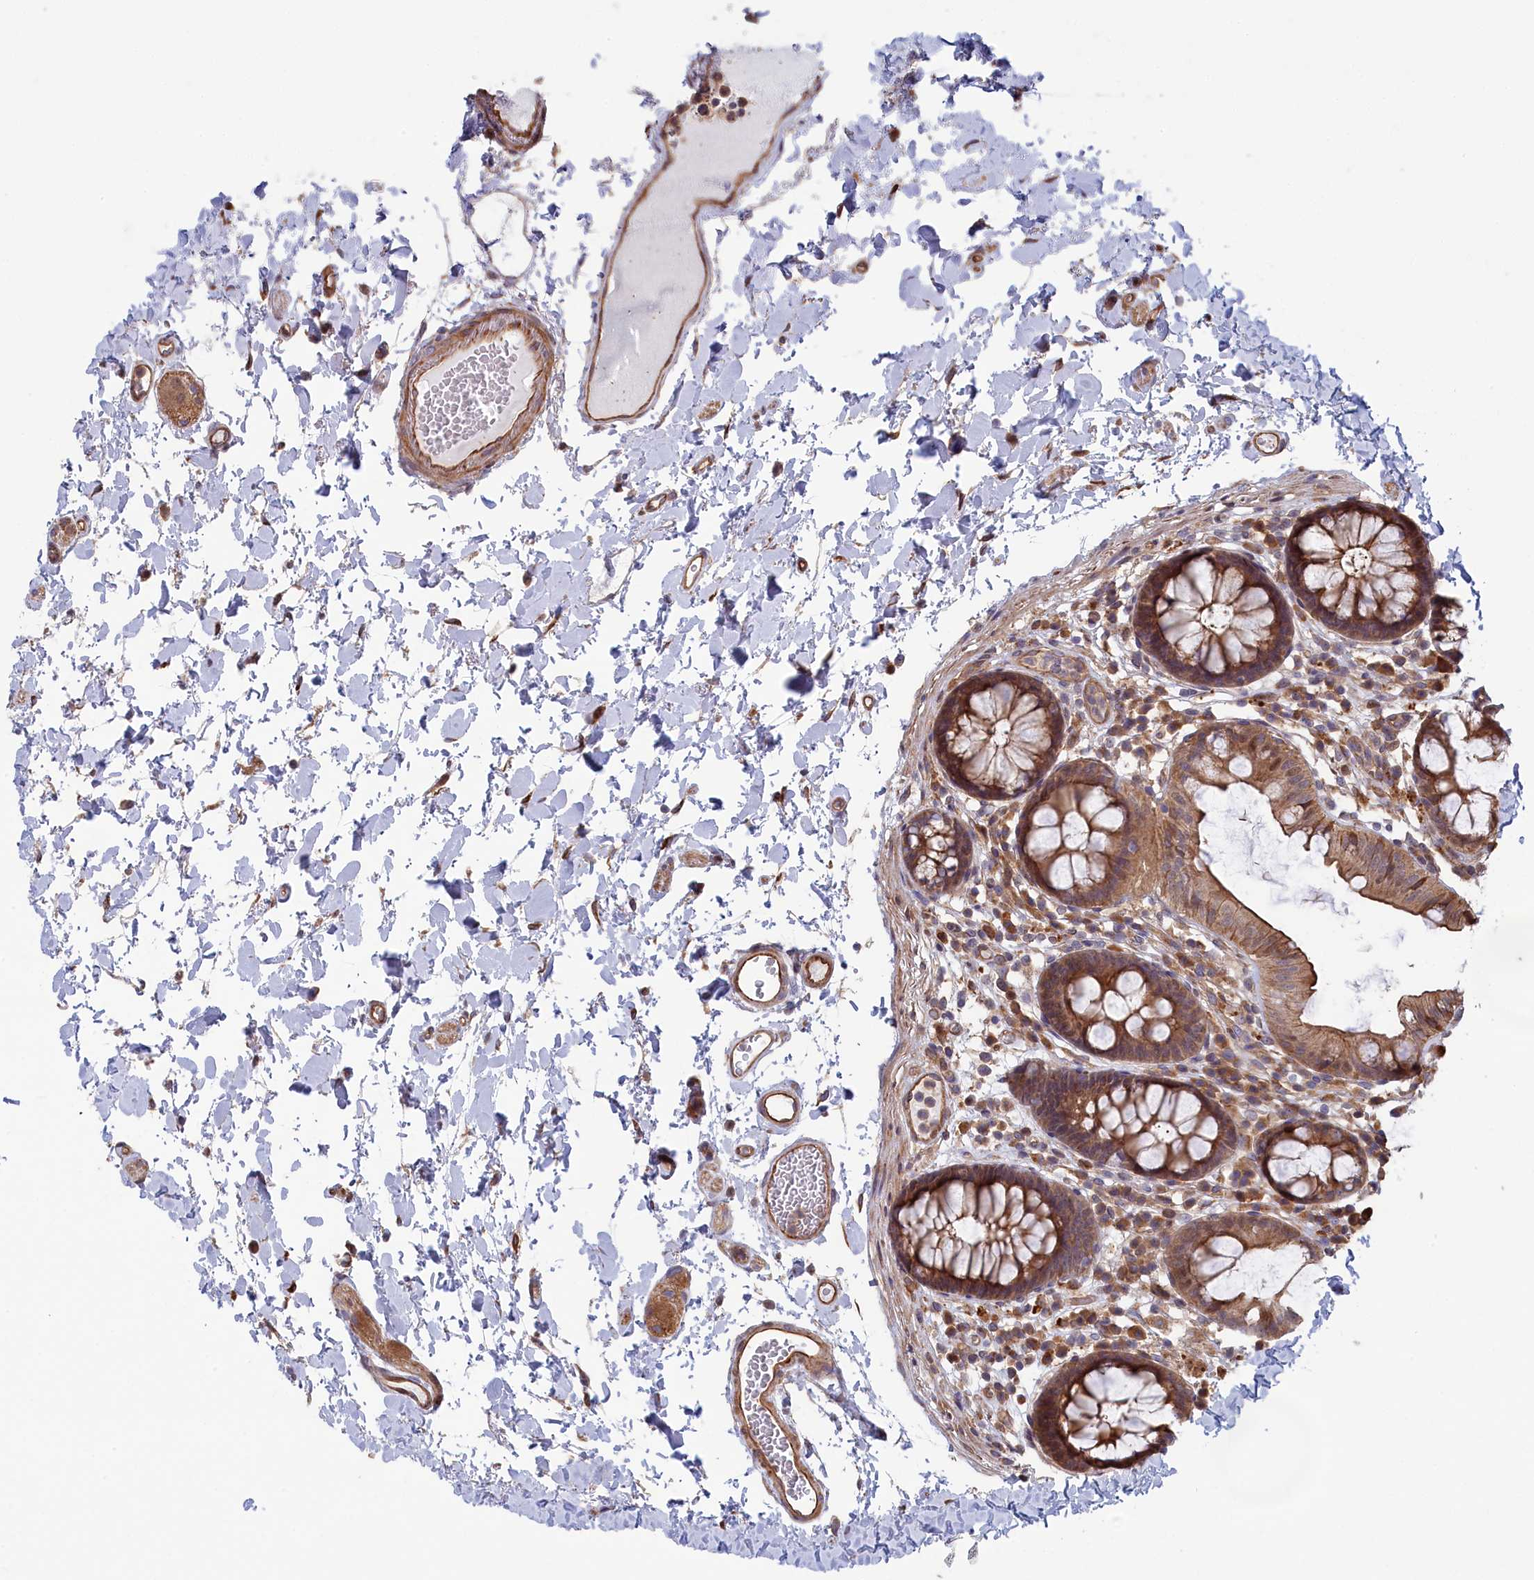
{"staining": {"intensity": "moderate", "quantity": ">75%", "location": "cytoplasmic/membranous"}, "tissue": "colon", "cell_type": "Endothelial cells", "image_type": "normal", "snomed": [{"axis": "morphology", "description": "Normal tissue, NOS"}, {"axis": "topography", "description": "Colon"}], "caption": "Immunohistochemistry of unremarkable colon demonstrates medium levels of moderate cytoplasmic/membranous staining in about >75% of endothelial cells. (DAB IHC with brightfield microscopy, high magnification).", "gene": "RILPL1", "patient": {"sex": "male", "age": 84}}